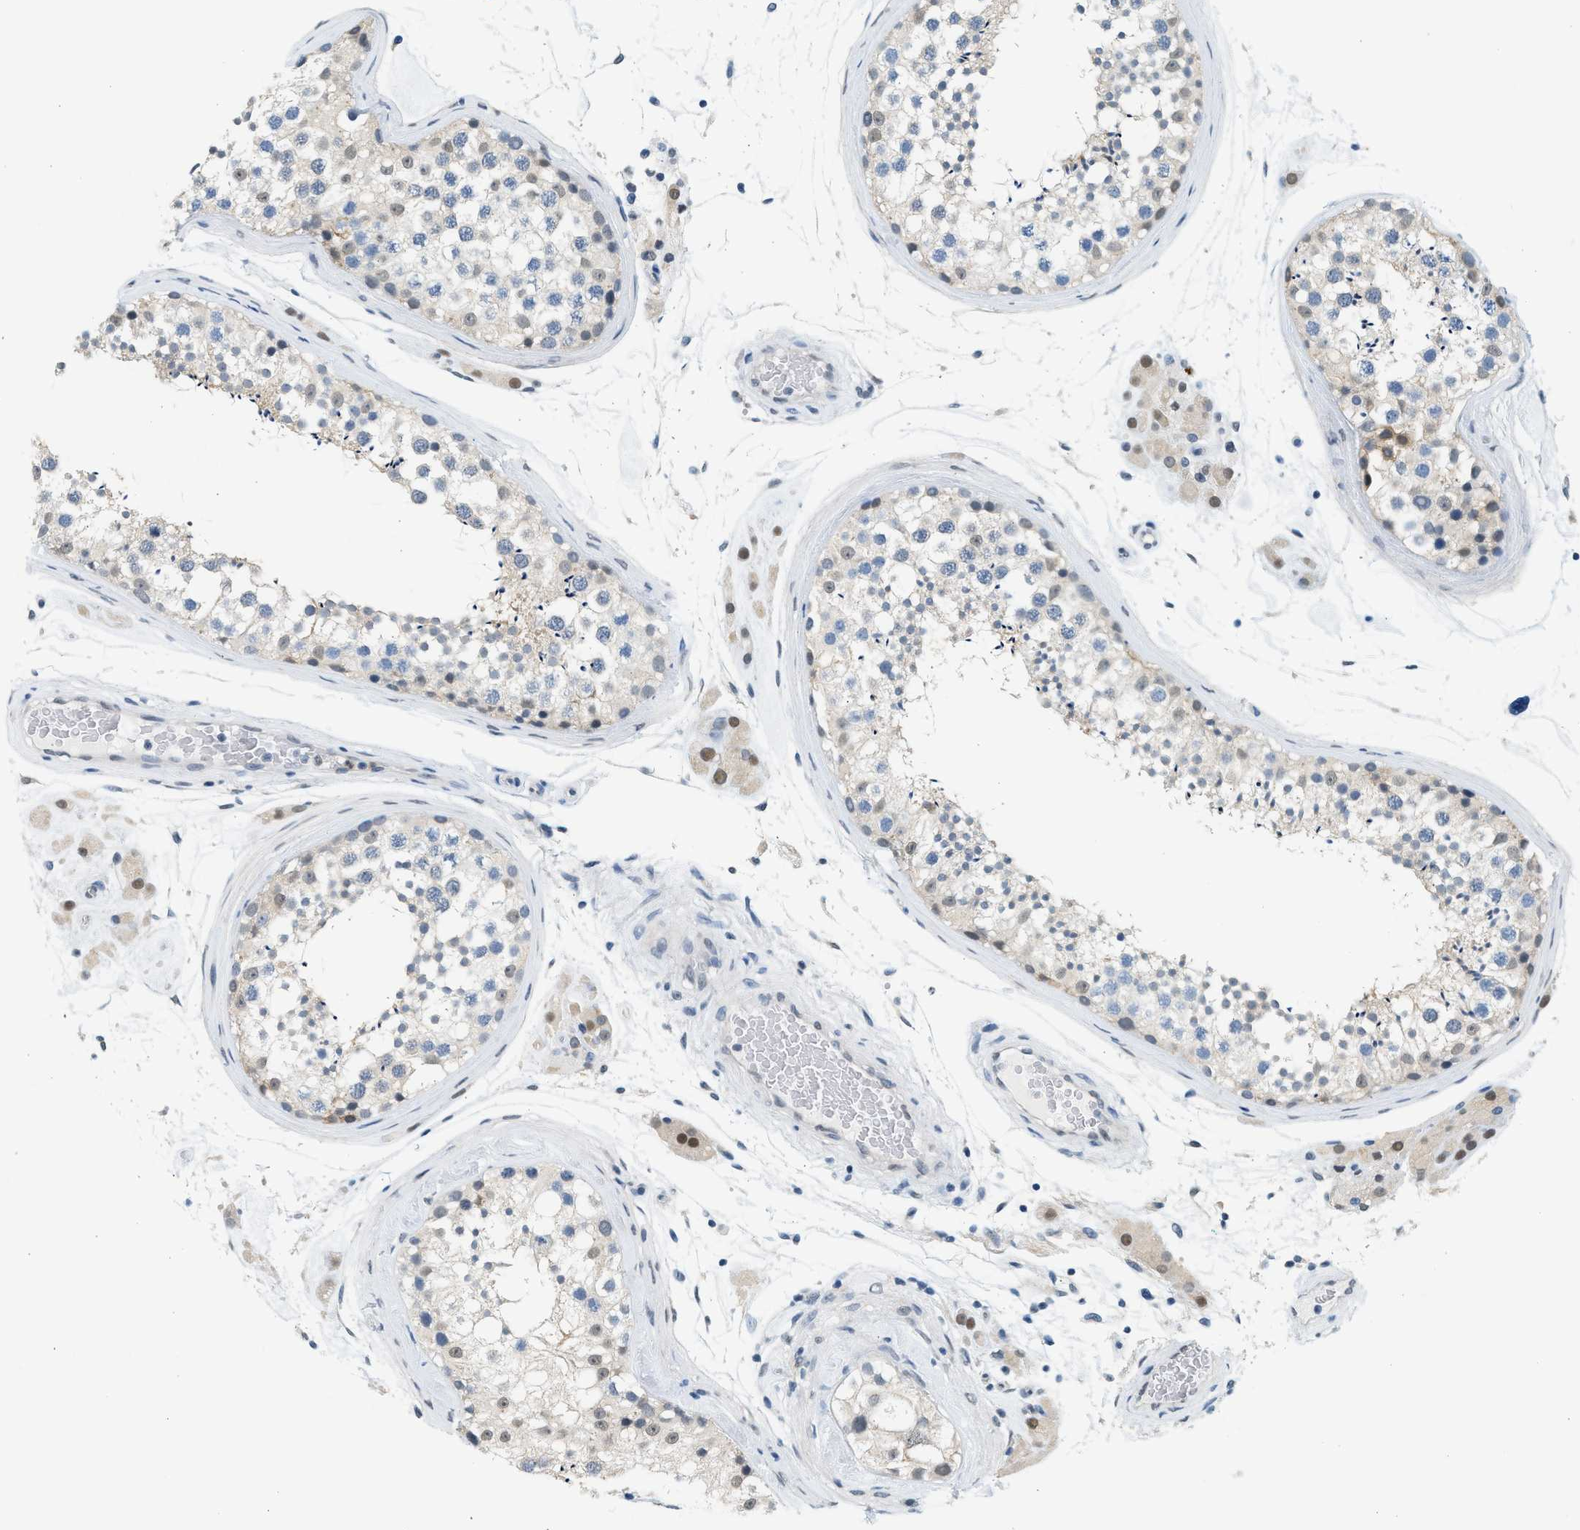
{"staining": {"intensity": "weak", "quantity": "<25%", "location": "nuclear"}, "tissue": "testis", "cell_type": "Cells in seminiferous ducts", "image_type": "normal", "snomed": [{"axis": "morphology", "description": "Normal tissue, NOS"}, {"axis": "topography", "description": "Testis"}], "caption": "Protein analysis of normal testis reveals no significant staining in cells in seminiferous ducts.", "gene": "HIPK1", "patient": {"sex": "male", "age": 46}}